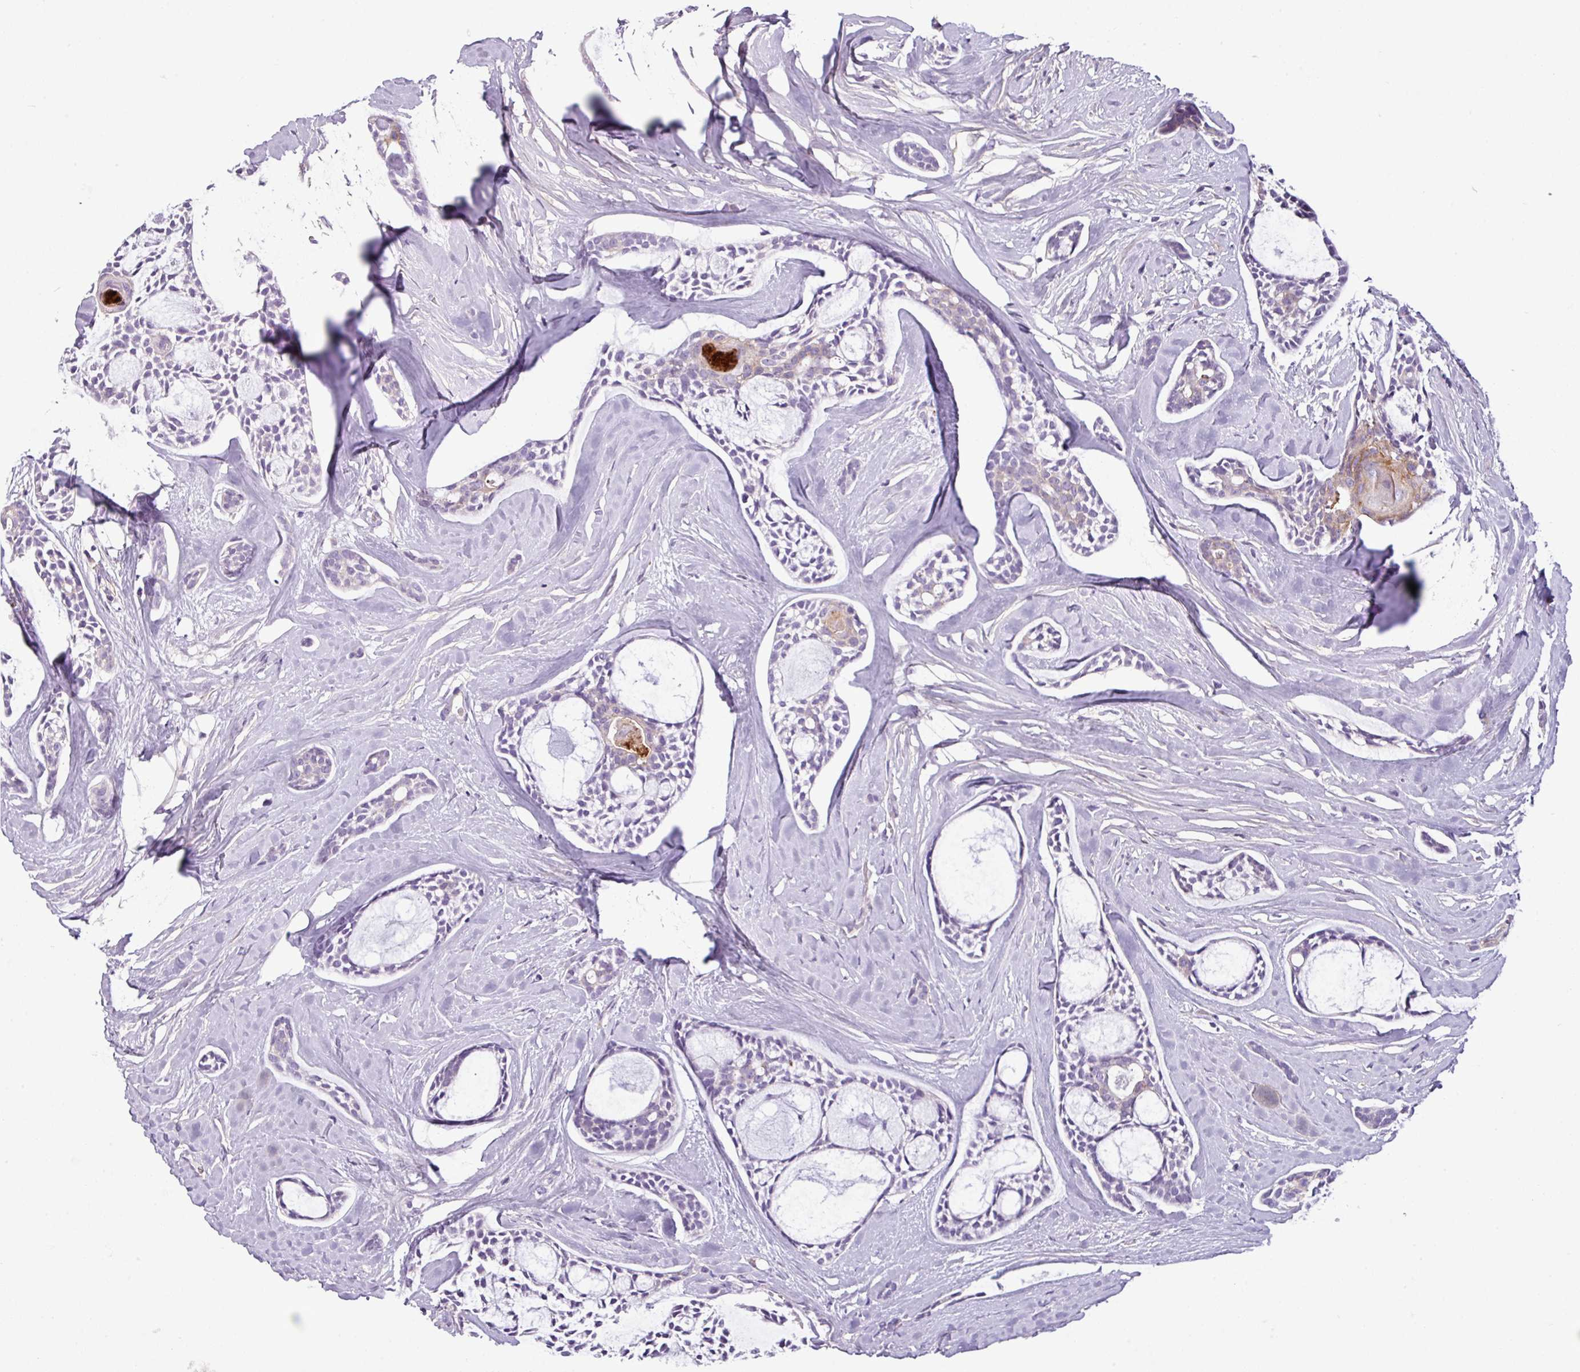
{"staining": {"intensity": "weak", "quantity": "<25%", "location": "cytoplasmic/membranous"}, "tissue": "head and neck cancer", "cell_type": "Tumor cells", "image_type": "cancer", "snomed": [{"axis": "morphology", "description": "Adenocarcinoma, NOS"}, {"axis": "topography", "description": "Subcutis"}, {"axis": "topography", "description": "Head-Neck"}], "caption": "Adenocarcinoma (head and neck) was stained to show a protein in brown. There is no significant staining in tumor cells.", "gene": "TMEM178B", "patient": {"sex": "female", "age": 73}}